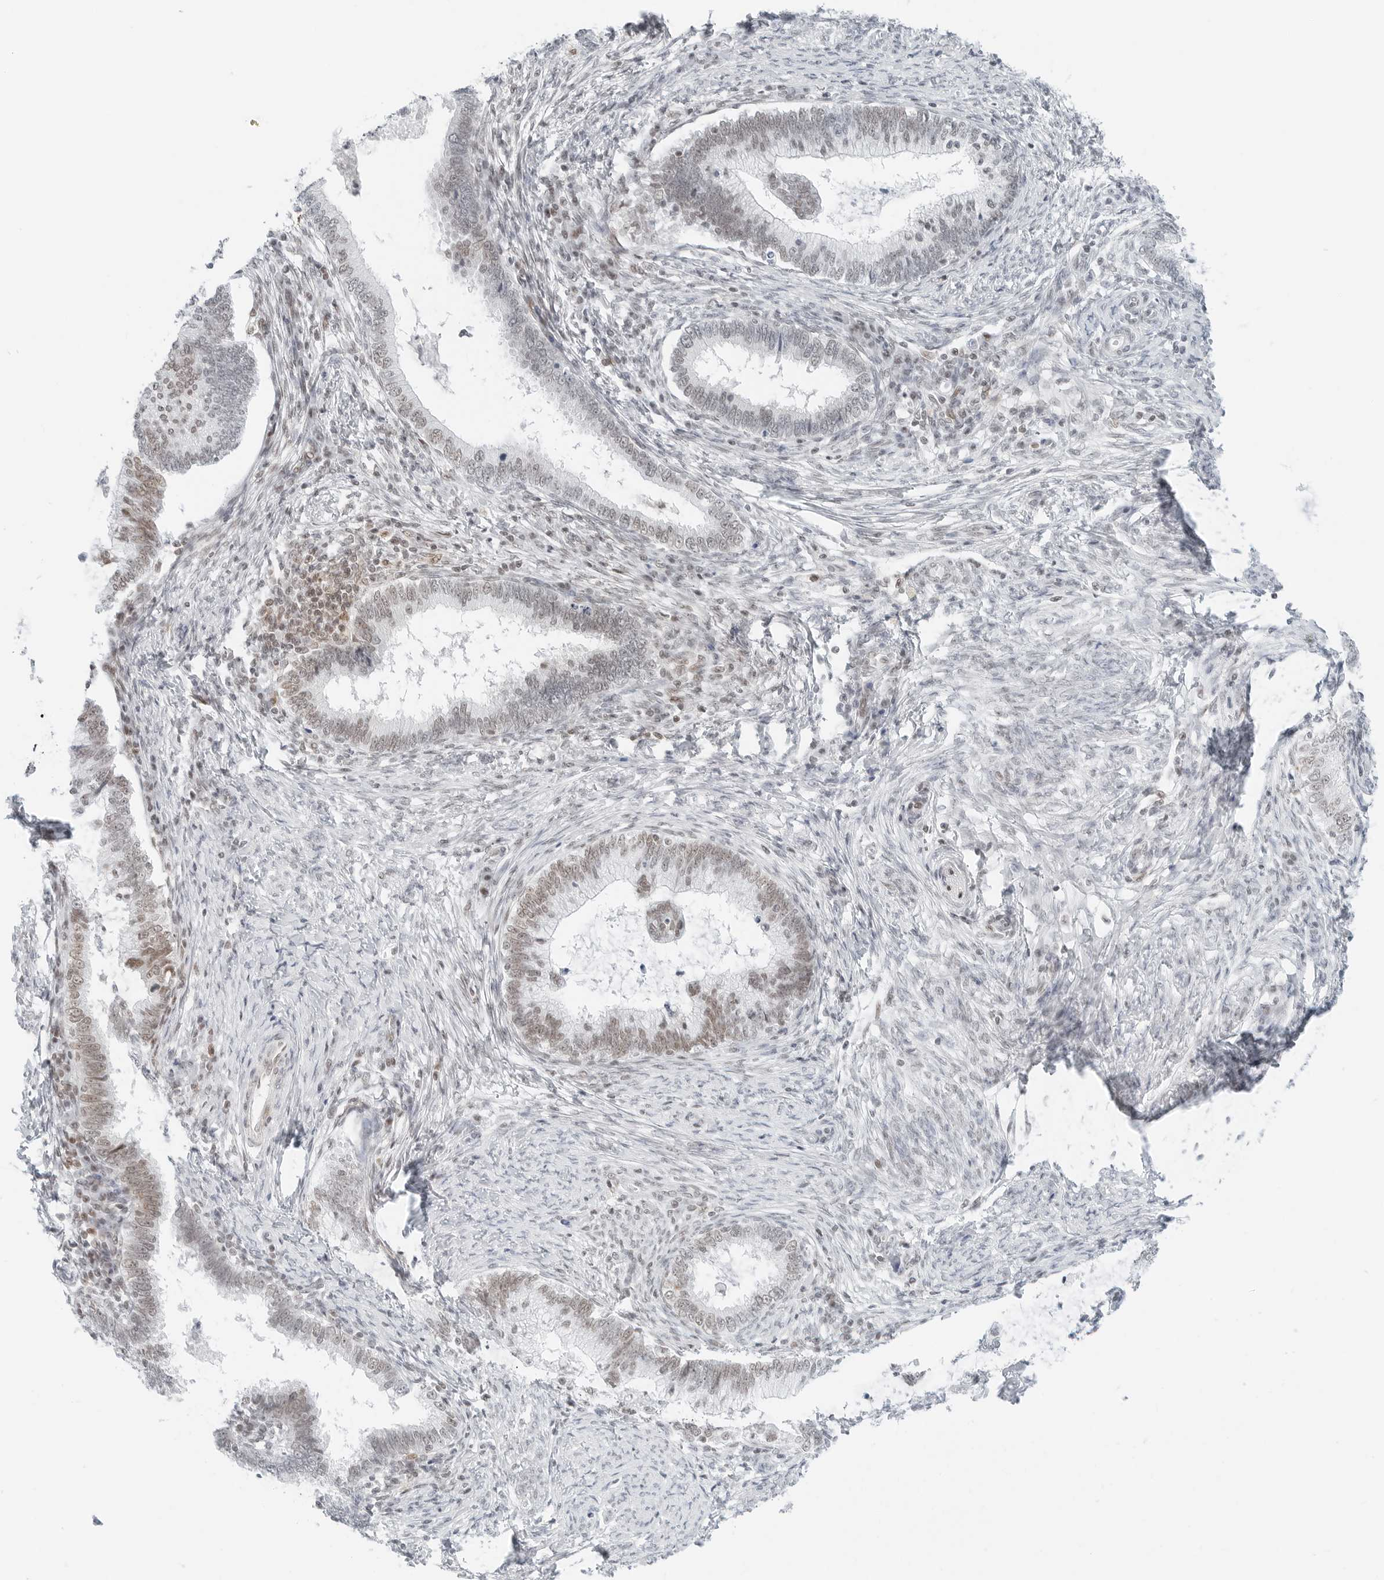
{"staining": {"intensity": "weak", "quantity": ">75%", "location": "nuclear"}, "tissue": "cervical cancer", "cell_type": "Tumor cells", "image_type": "cancer", "snomed": [{"axis": "morphology", "description": "Adenocarcinoma, NOS"}, {"axis": "topography", "description": "Cervix"}], "caption": "Cervical adenocarcinoma stained with a protein marker shows weak staining in tumor cells.", "gene": "CRTC2", "patient": {"sex": "female", "age": 36}}